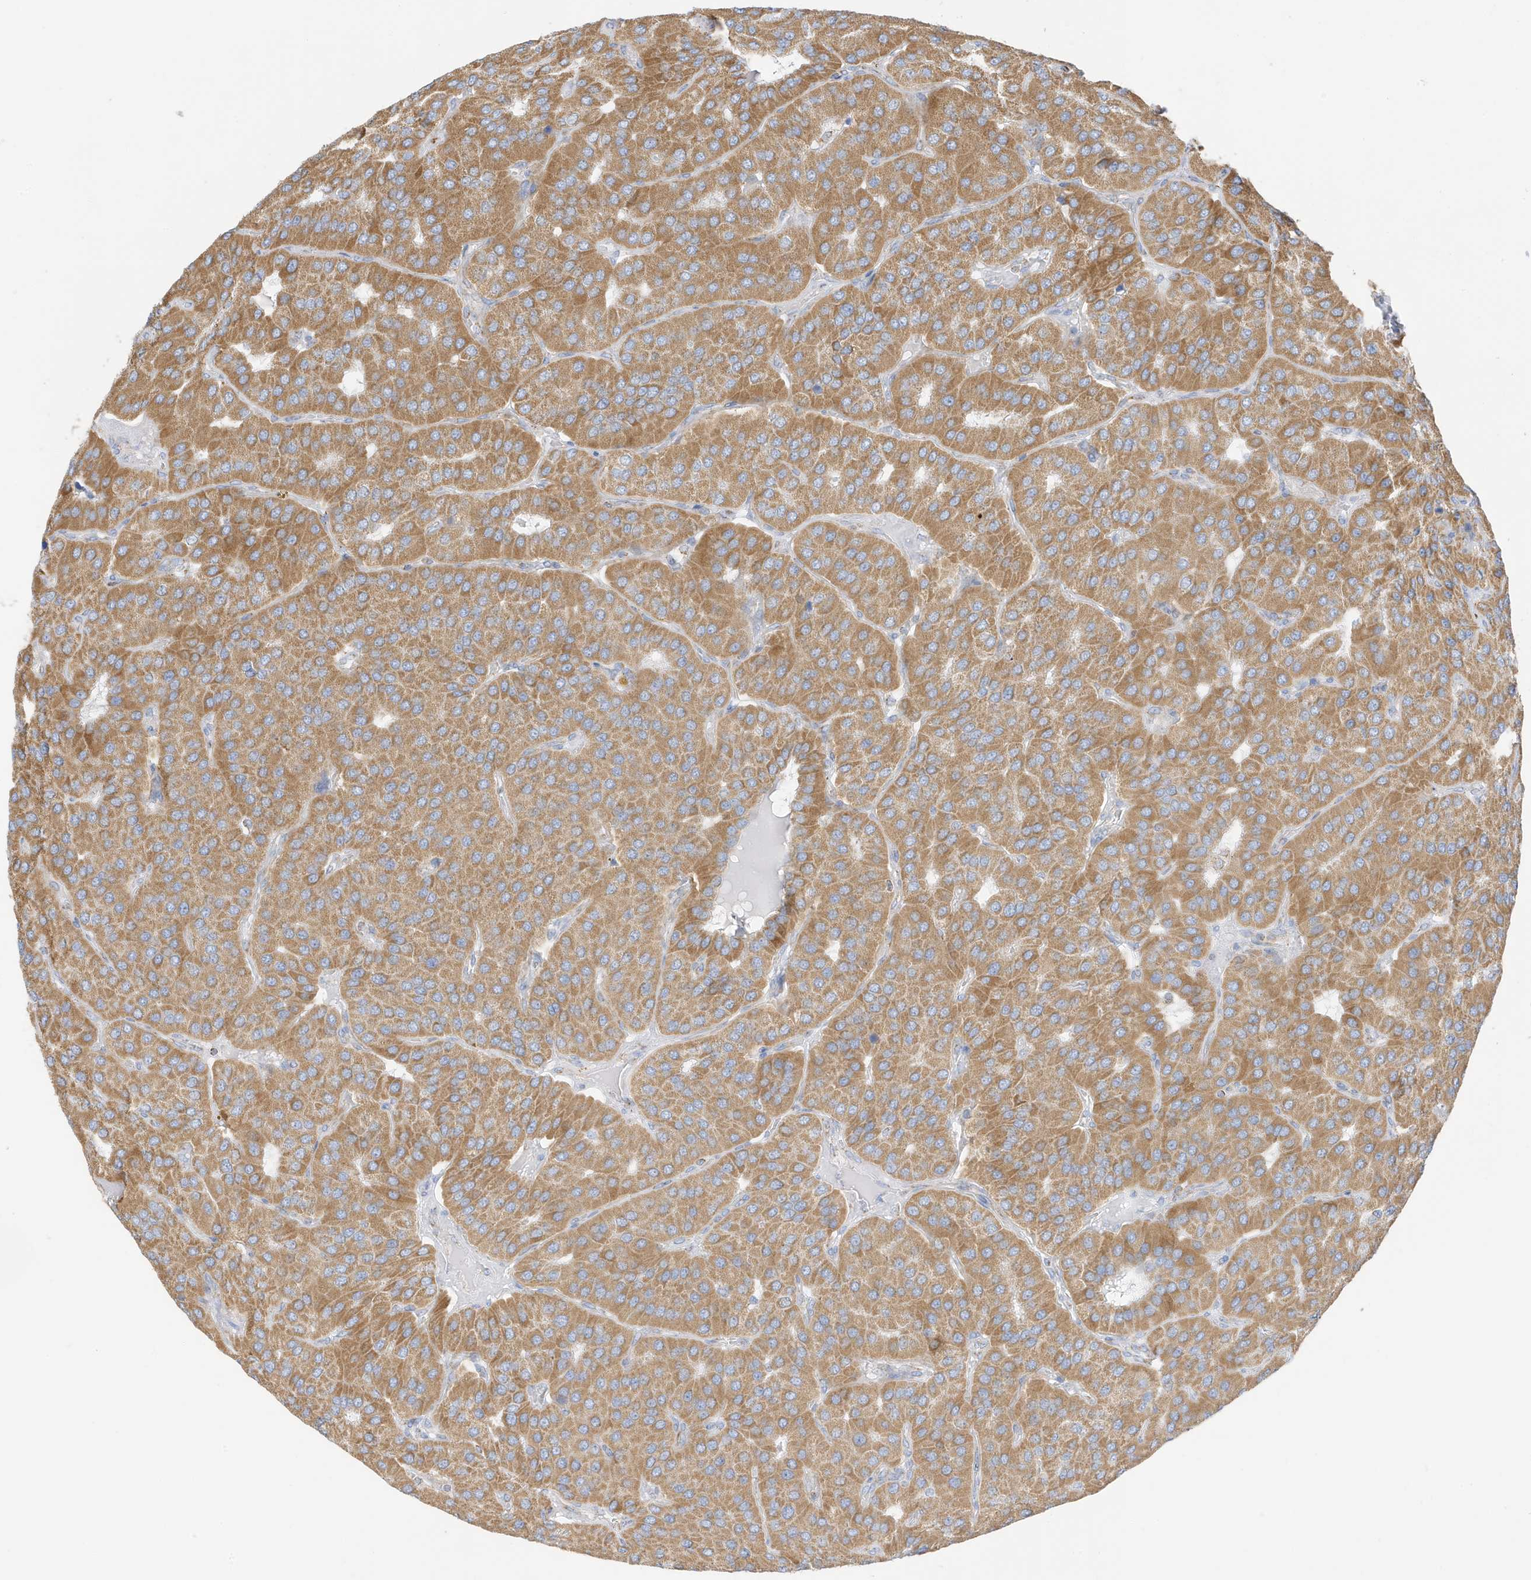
{"staining": {"intensity": "moderate", "quantity": ">75%", "location": "cytoplasmic/membranous"}, "tissue": "parathyroid gland", "cell_type": "Glandular cells", "image_type": "normal", "snomed": [{"axis": "morphology", "description": "Normal tissue, NOS"}, {"axis": "morphology", "description": "Adenoma, NOS"}, {"axis": "topography", "description": "Parathyroid gland"}], "caption": "An immunohistochemistry micrograph of benign tissue is shown. Protein staining in brown highlights moderate cytoplasmic/membranous positivity in parathyroid gland within glandular cells.", "gene": "CAPN13", "patient": {"sex": "female", "age": 86}}